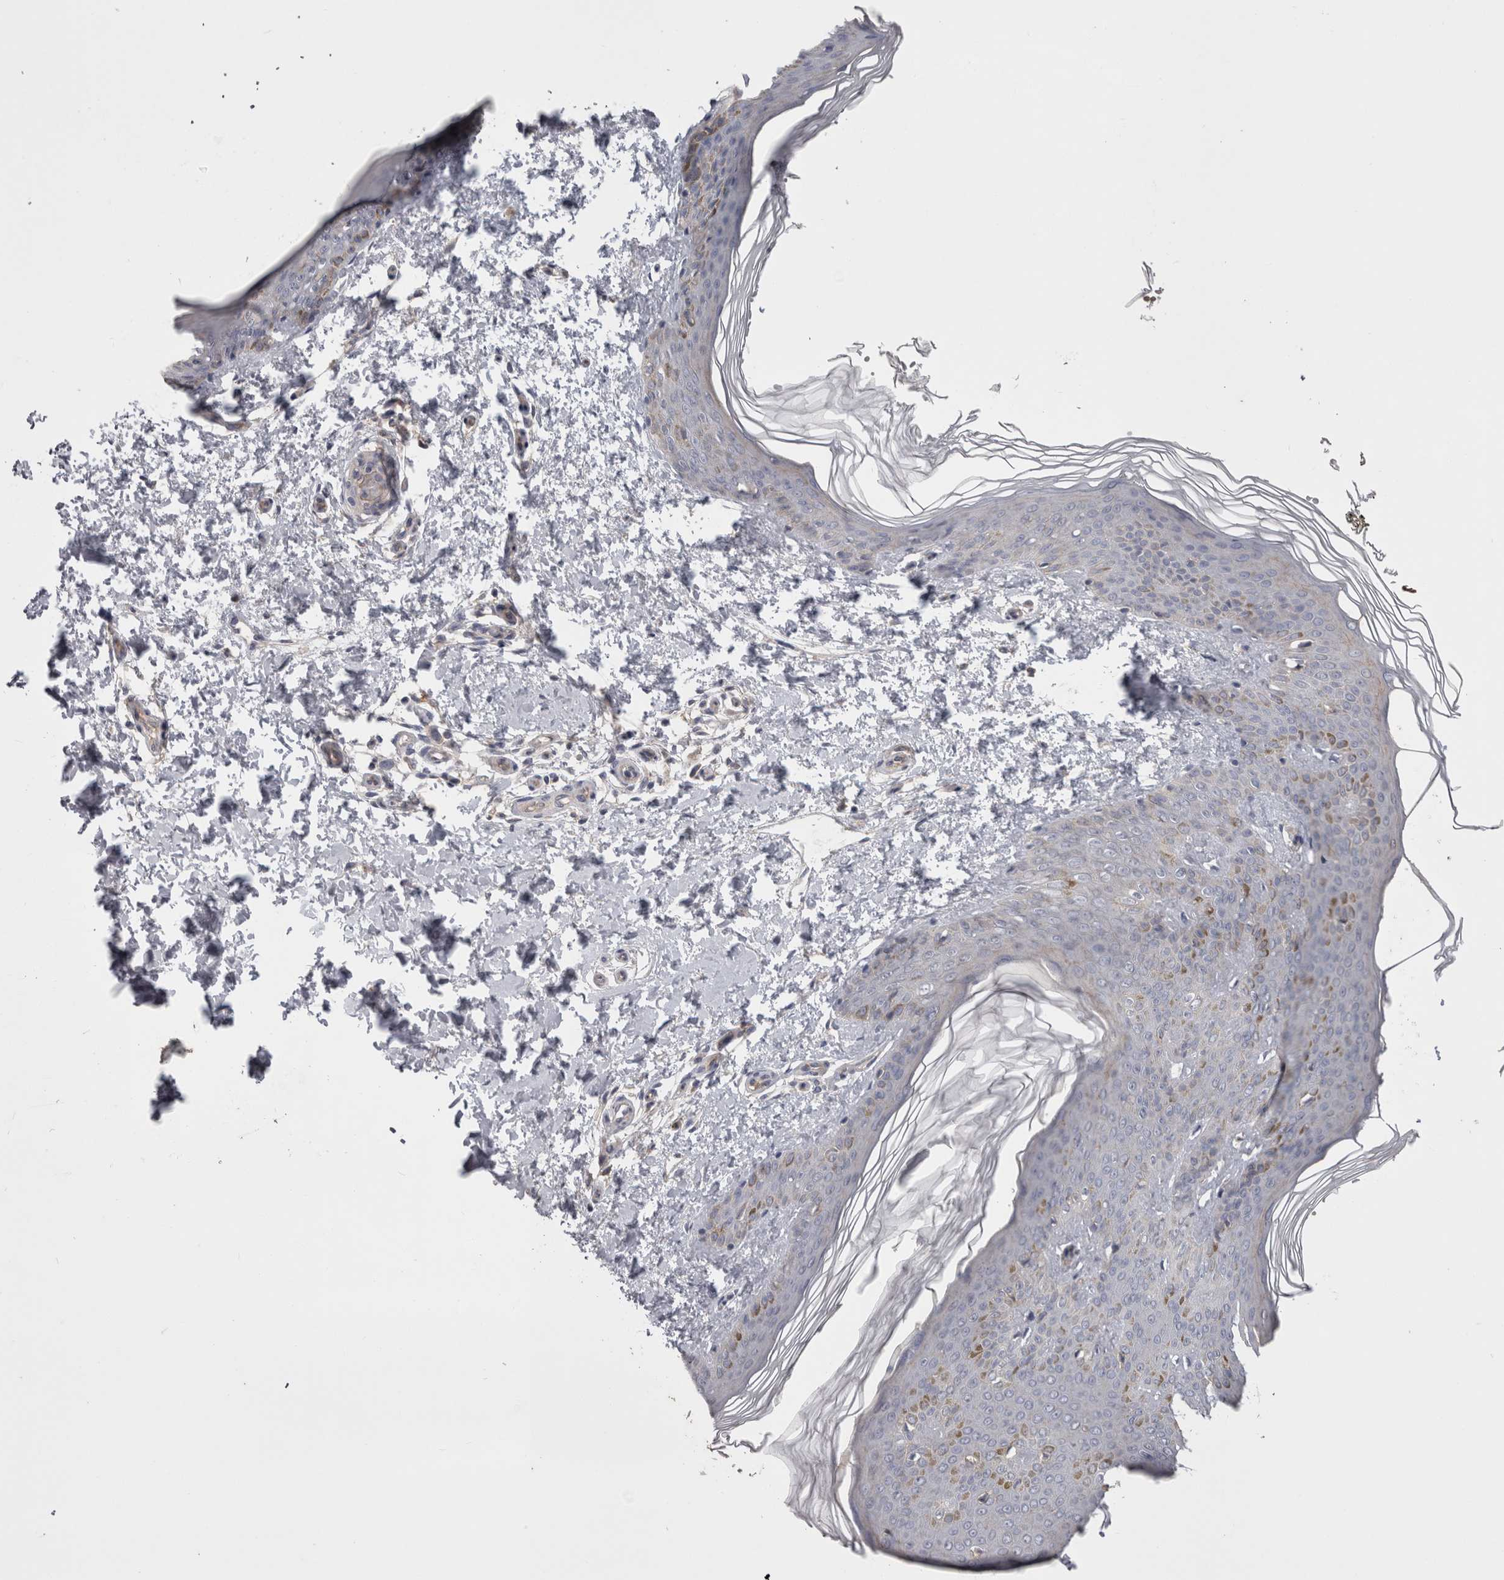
{"staining": {"intensity": "negative", "quantity": "none", "location": "none"}, "tissue": "skin", "cell_type": "Fibroblasts", "image_type": "normal", "snomed": [{"axis": "morphology", "description": "Normal tissue, NOS"}, {"axis": "morphology", "description": "Neoplasm, benign, NOS"}, {"axis": "topography", "description": "Skin"}, {"axis": "topography", "description": "Soft tissue"}], "caption": "The immunohistochemistry (IHC) photomicrograph has no significant expression in fibroblasts of skin. (Brightfield microscopy of DAB (3,3'-diaminobenzidine) immunohistochemistry (IHC) at high magnification).", "gene": "NECTIN2", "patient": {"sex": "male", "age": 26}}